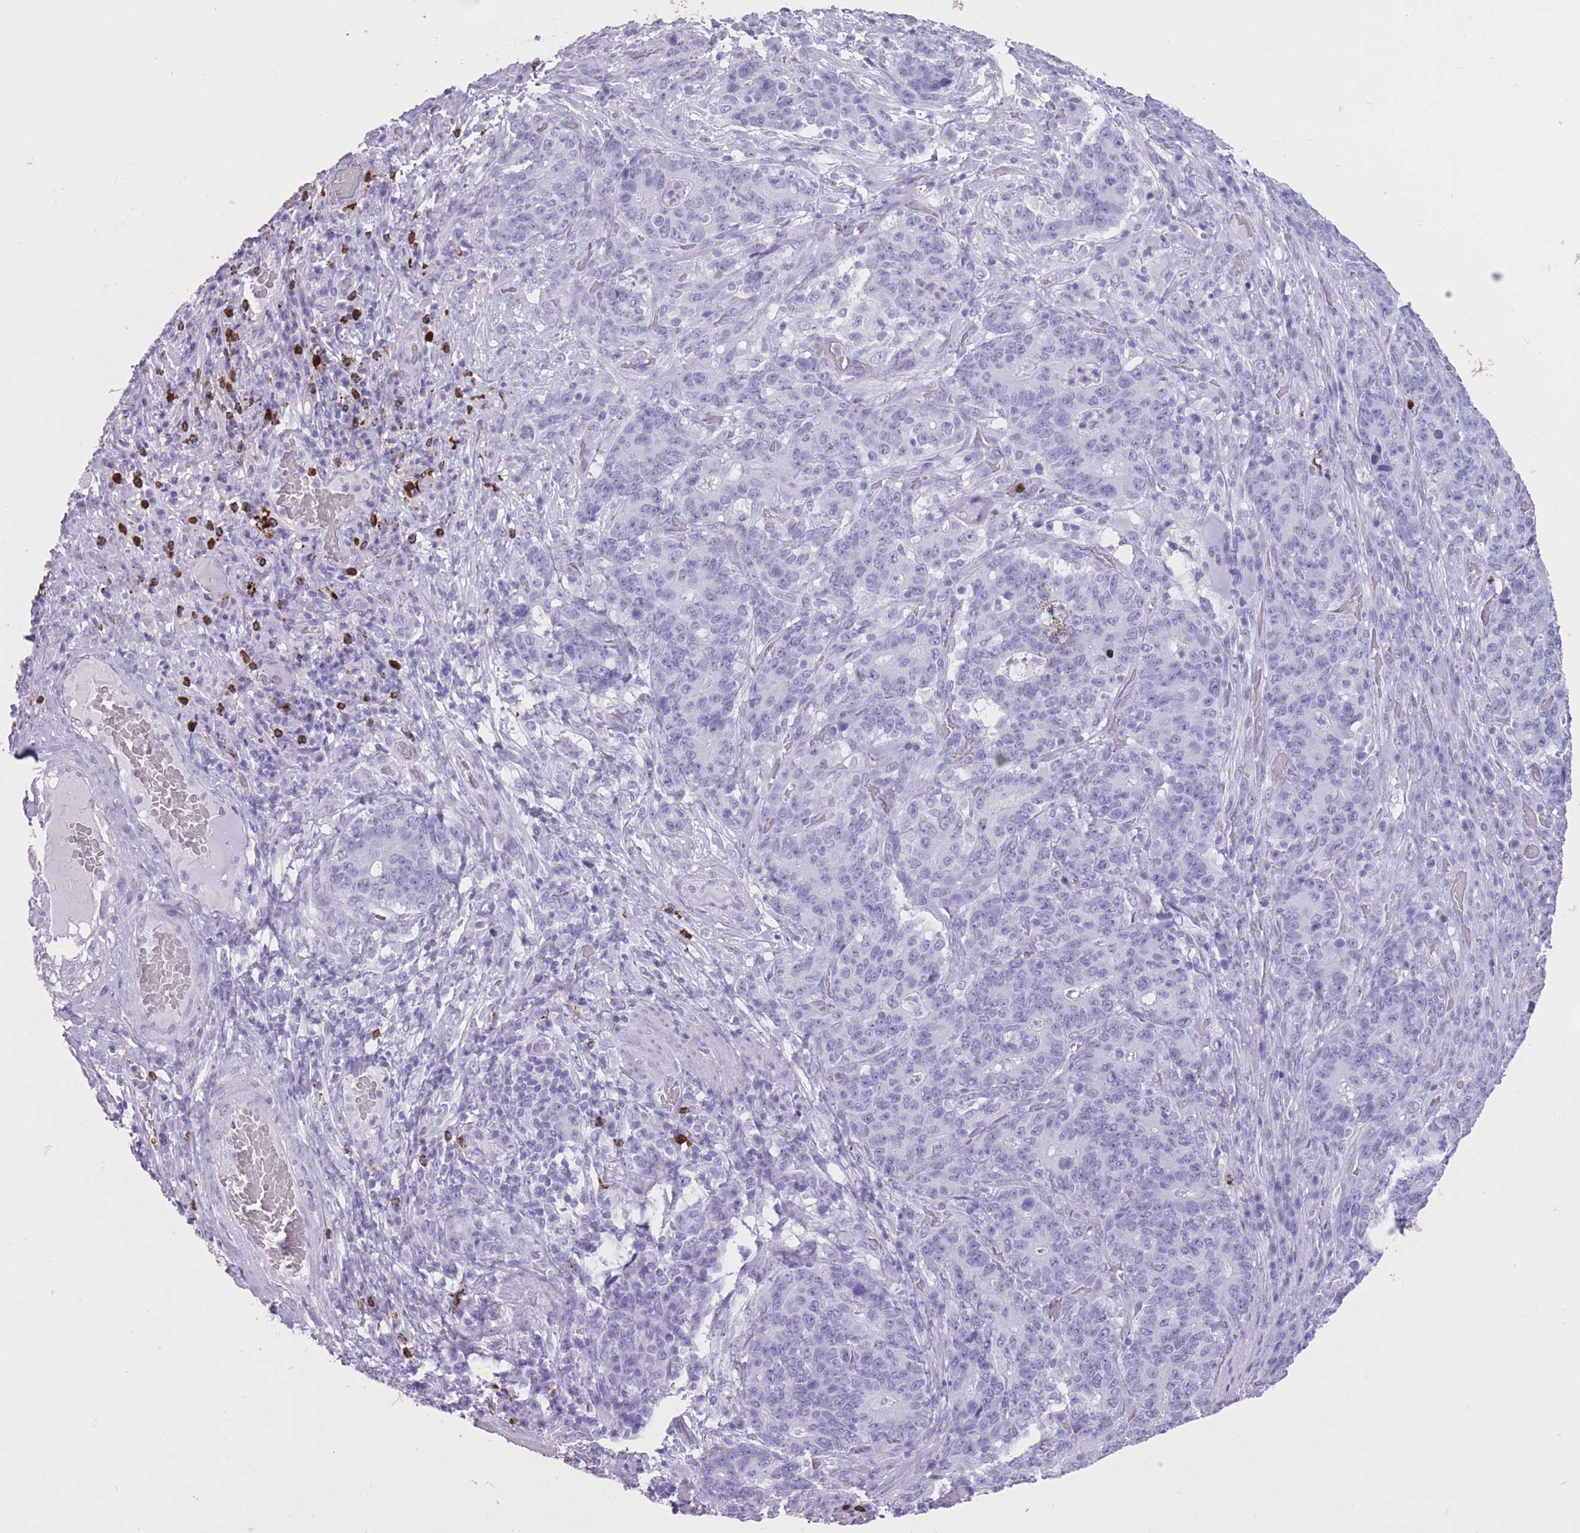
{"staining": {"intensity": "negative", "quantity": "none", "location": "none"}, "tissue": "stomach cancer", "cell_type": "Tumor cells", "image_type": "cancer", "snomed": [{"axis": "morphology", "description": "Normal tissue, NOS"}, {"axis": "morphology", "description": "Adenocarcinoma, NOS"}, {"axis": "topography", "description": "Stomach"}], "caption": "This is an immunohistochemistry image of human stomach adenocarcinoma. There is no expression in tumor cells.", "gene": "OR4F21", "patient": {"sex": "female", "age": 64}}